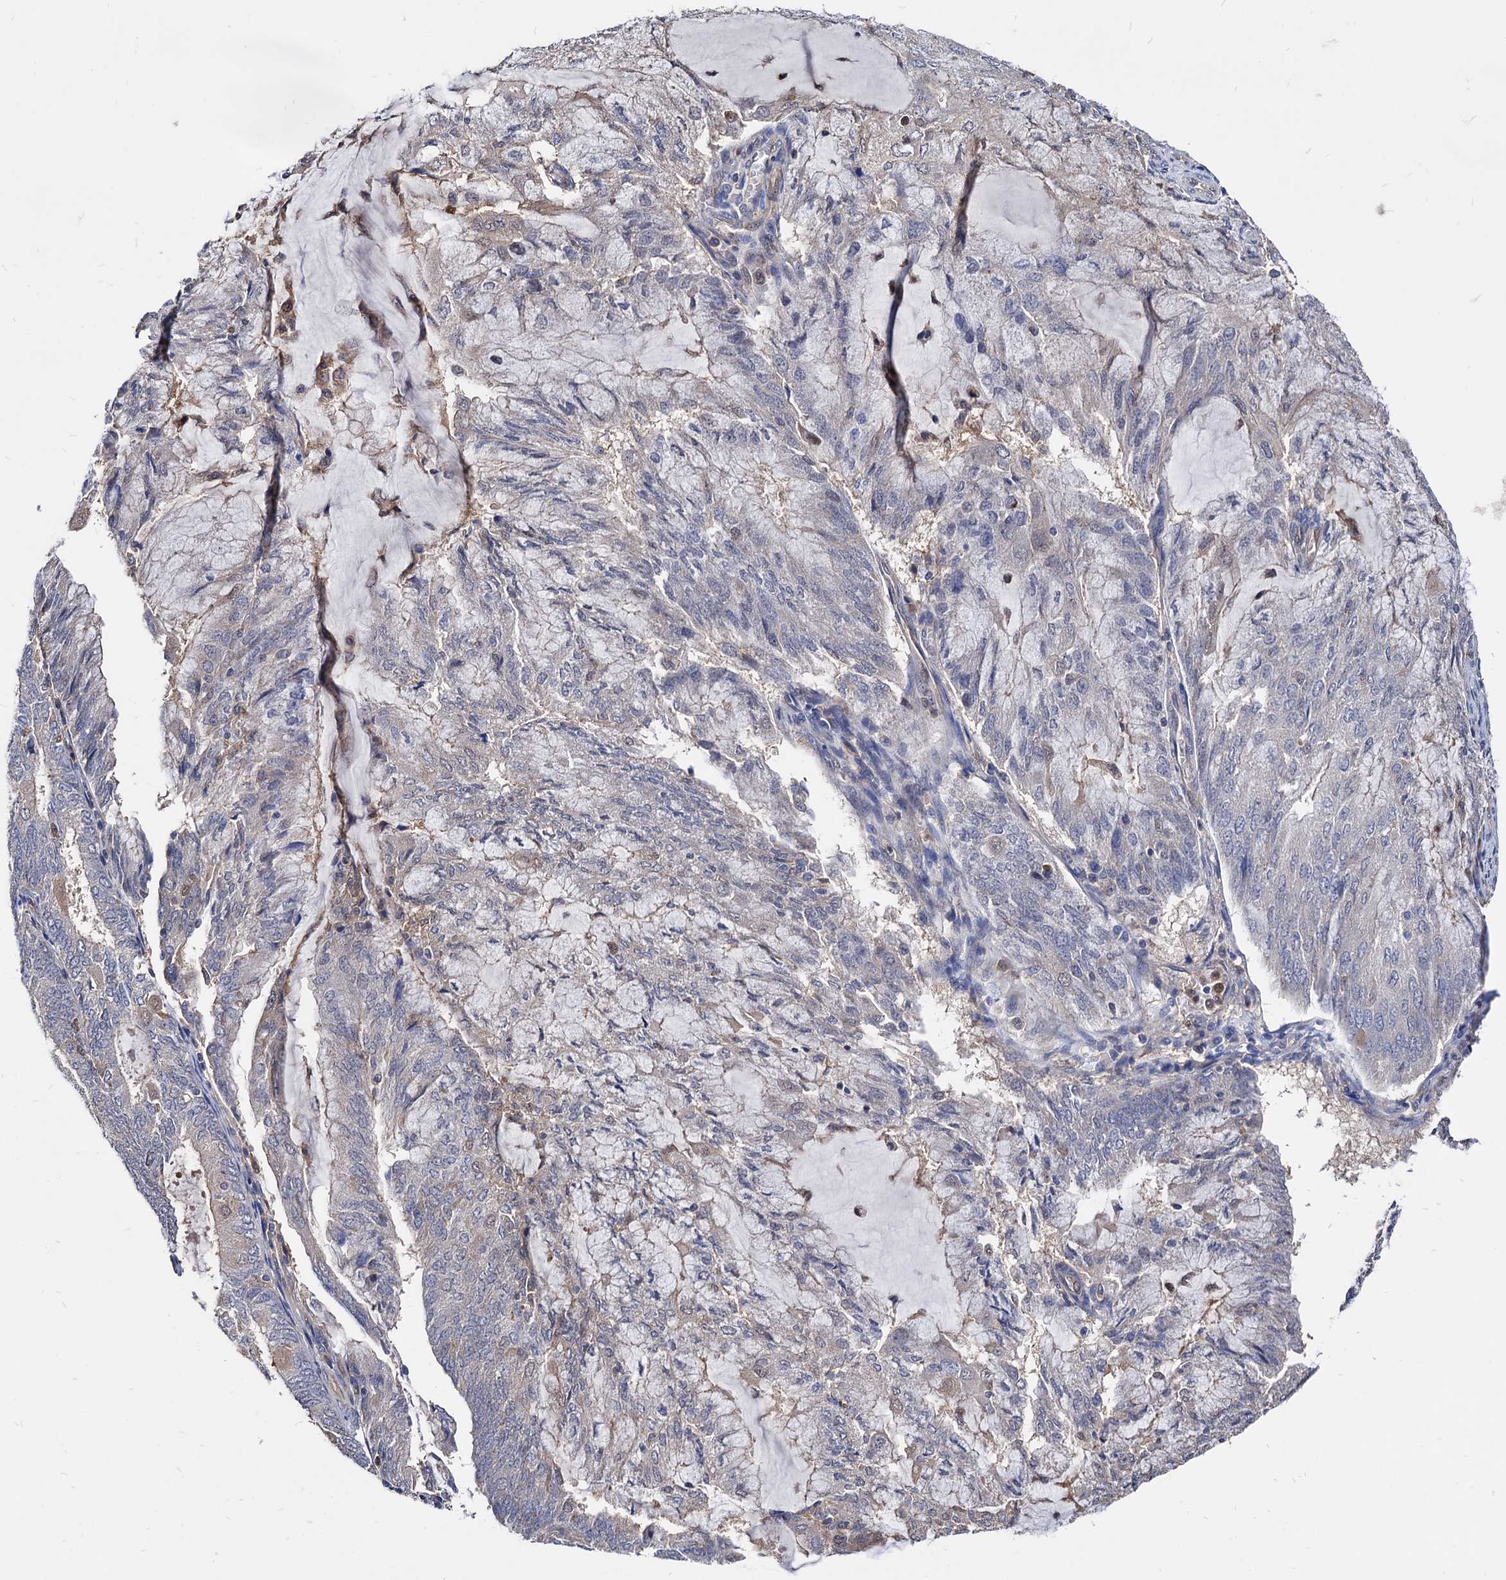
{"staining": {"intensity": "negative", "quantity": "none", "location": "none"}, "tissue": "endometrial cancer", "cell_type": "Tumor cells", "image_type": "cancer", "snomed": [{"axis": "morphology", "description": "Adenocarcinoma, NOS"}, {"axis": "topography", "description": "Endometrium"}], "caption": "IHC image of neoplastic tissue: human endometrial cancer (adenocarcinoma) stained with DAB (3,3'-diaminobenzidine) demonstrates no significant protein expression in tumor cells. (DAB (3,3'-diaminobenzidine) IHC, high magnification).", "gene": "CPPED1", "patient": {"sex": "female", "age": 81}}